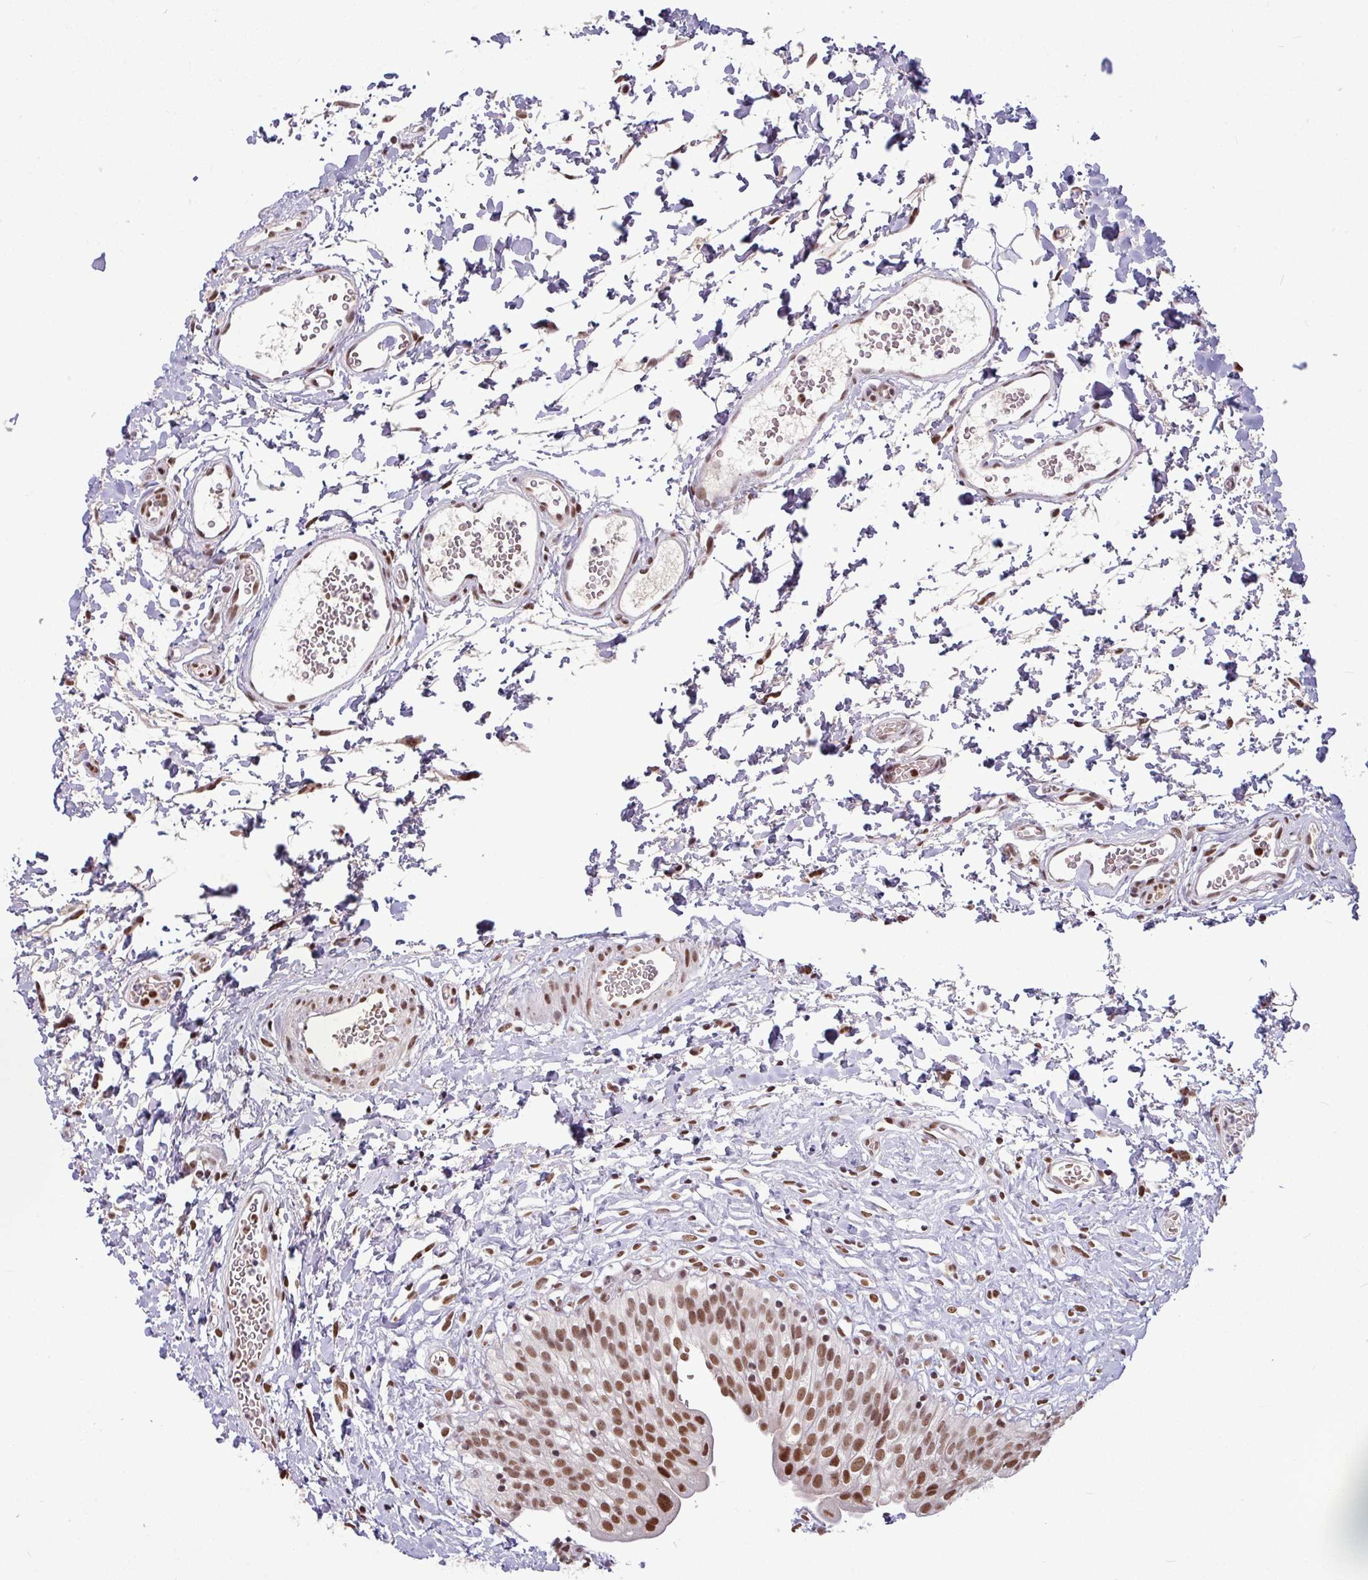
{"staining": {"intensity": "strong", "quantity": ">75%", "location": "nuclear"}, "tissue": "urinary bladder", "cell_type": "Urothelial cells", "image_type": "normal", "snomed": [{"axis": "morphology", "description": "Normal tissue, NOS"}, {"axis": "topography", "description": "Urinary bladder"}], "caption": "Immunohistochemical staining of unremarkable human urinary bladder displays high levels of strong nuclear staining in approximately >75% of urothelial cells. The protein of interest is shown in brown color, while the nuclei are stained blue.", "gene": "TDG", "patient": {"sex": "male", "age": 51}}